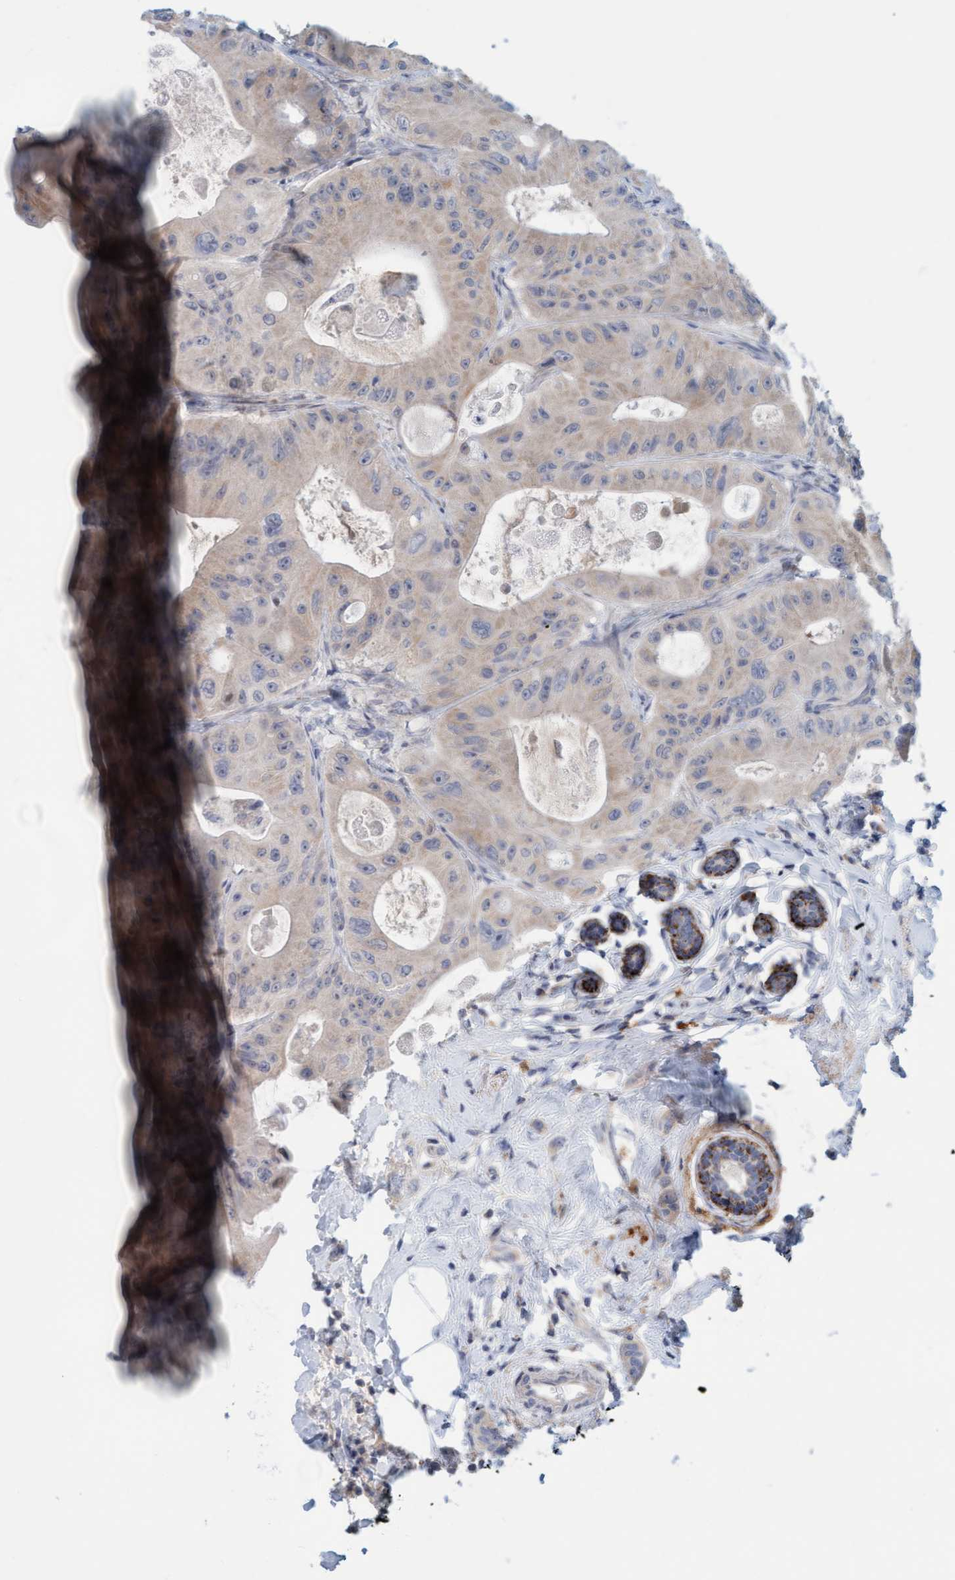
{"staining": {"intensity": "weak", "quantity": ">75%", "location": "cytoplasmic/membranous"}, "tissue": "colorectal cancer", "cell_type": "Tumor cells", "image_type": "cancer", "snomed": [{"axis": "morphology", "description": "Adenocarcinoma, NOS"}, {"axis": "topography", "description": "Colon"}], "caption": "A brown stain shows weak cytoplasmic/membranous expression of a protein in adenocarcinoma (colorectal) tumor cells. The staining was performed using DAB, with brown indicating positive protein expression. Nuclei are stained blue with hematoxylin.", "gene": "ZC3H3", "patient": {"sex": "female", "age": 46}}